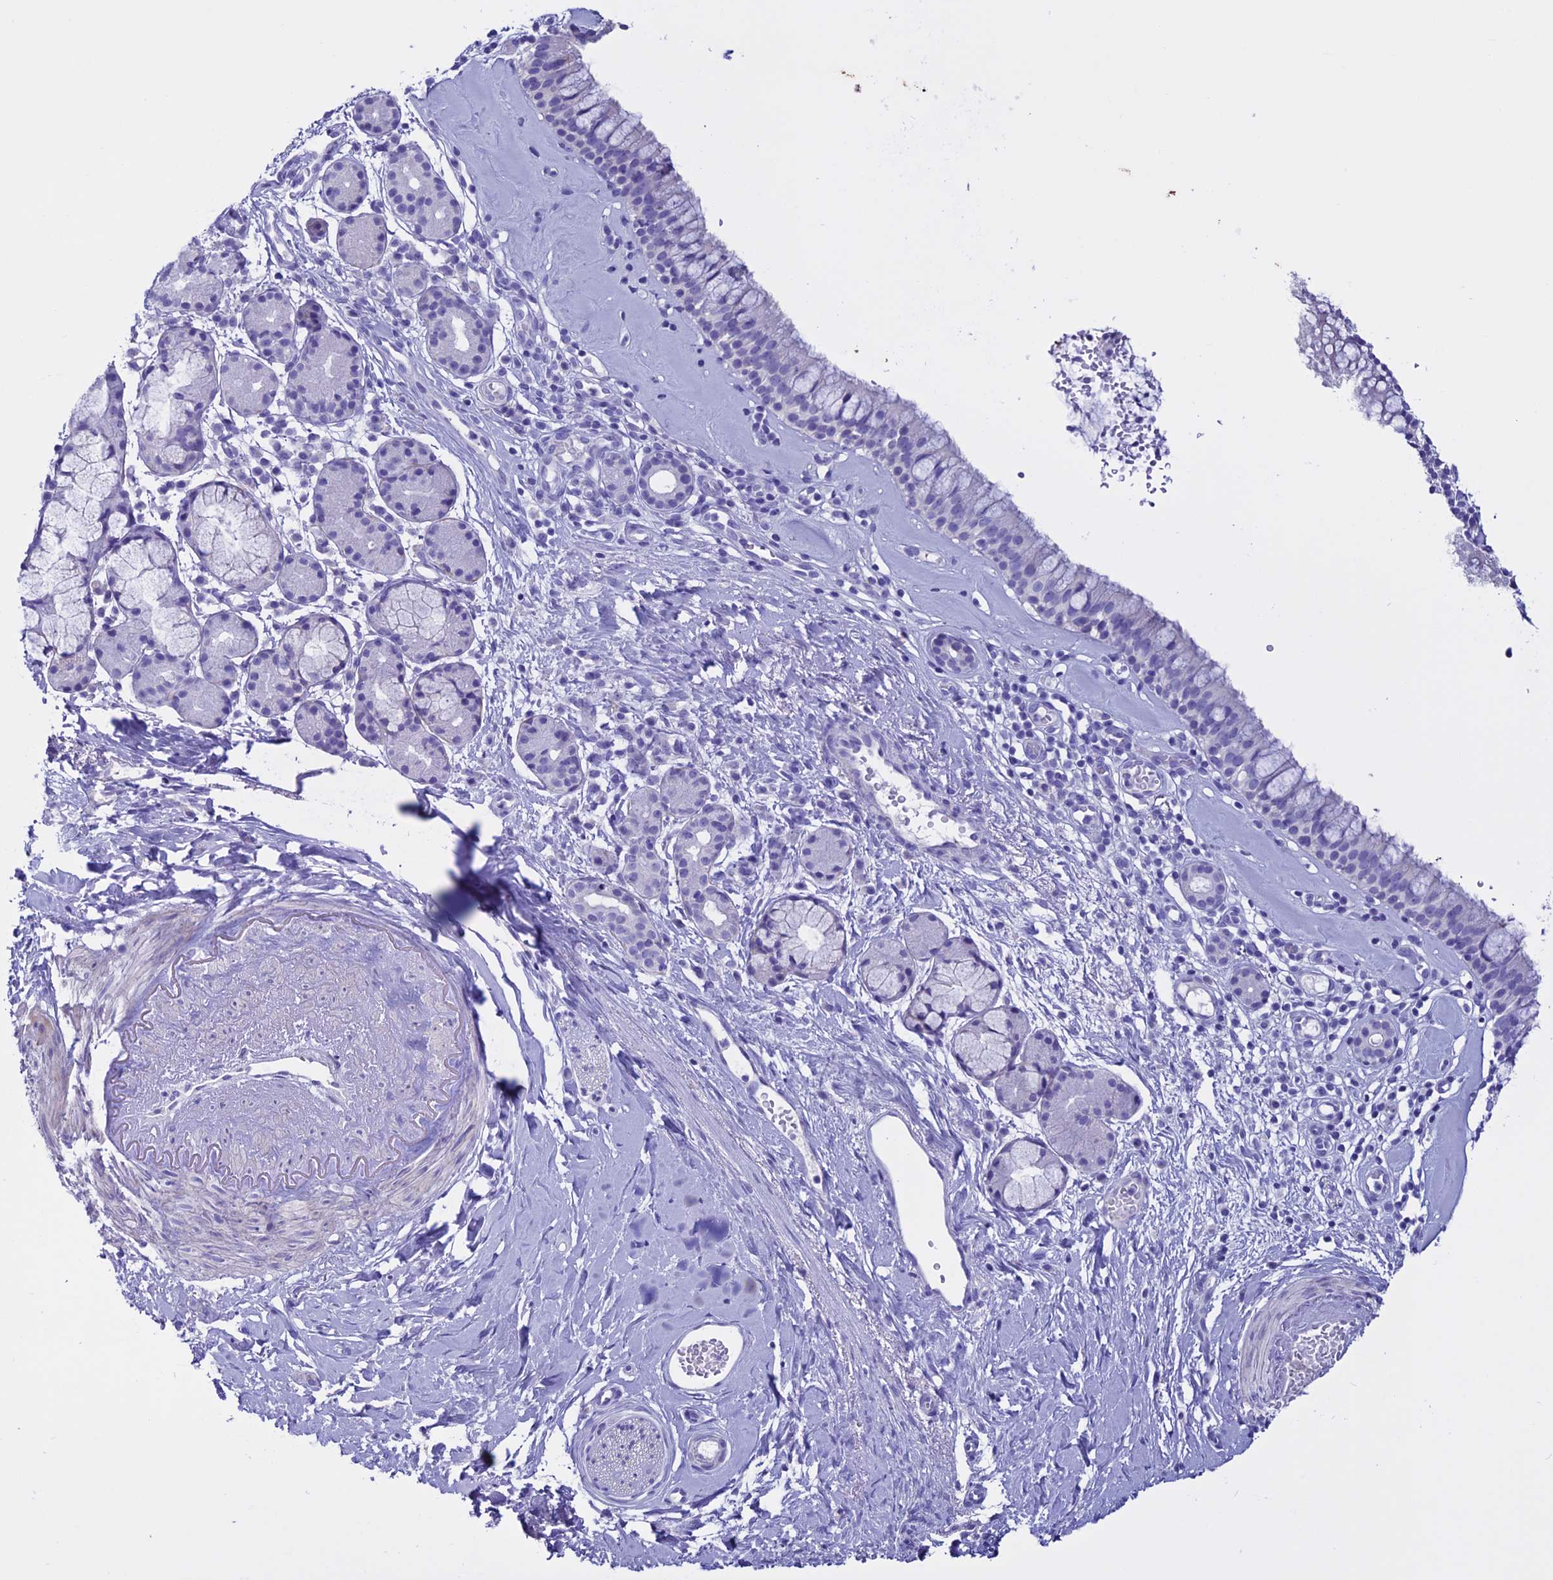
{"staining": {"intensity": "negative", "quantity": "none", "location": "none"}, "tissue": "nasopharynx", "cell_type": "Respiratory epithelial cells", "image_type": "normal", "snomed": [{"axis": "morphology", "description": "Normal tissue, NOS"}, {"axis": "topography", "description": "Nasopharynx"}], "caption": "Immunohistochemistry of benign human nasopharynx reveals no staining in respiratory epithelial cells. (Immunohistochemistry (ihc), brightfield microscopy, high magnification).", "gene": "CLEC2L", "patient": {"sex": "male", "age": 82}}